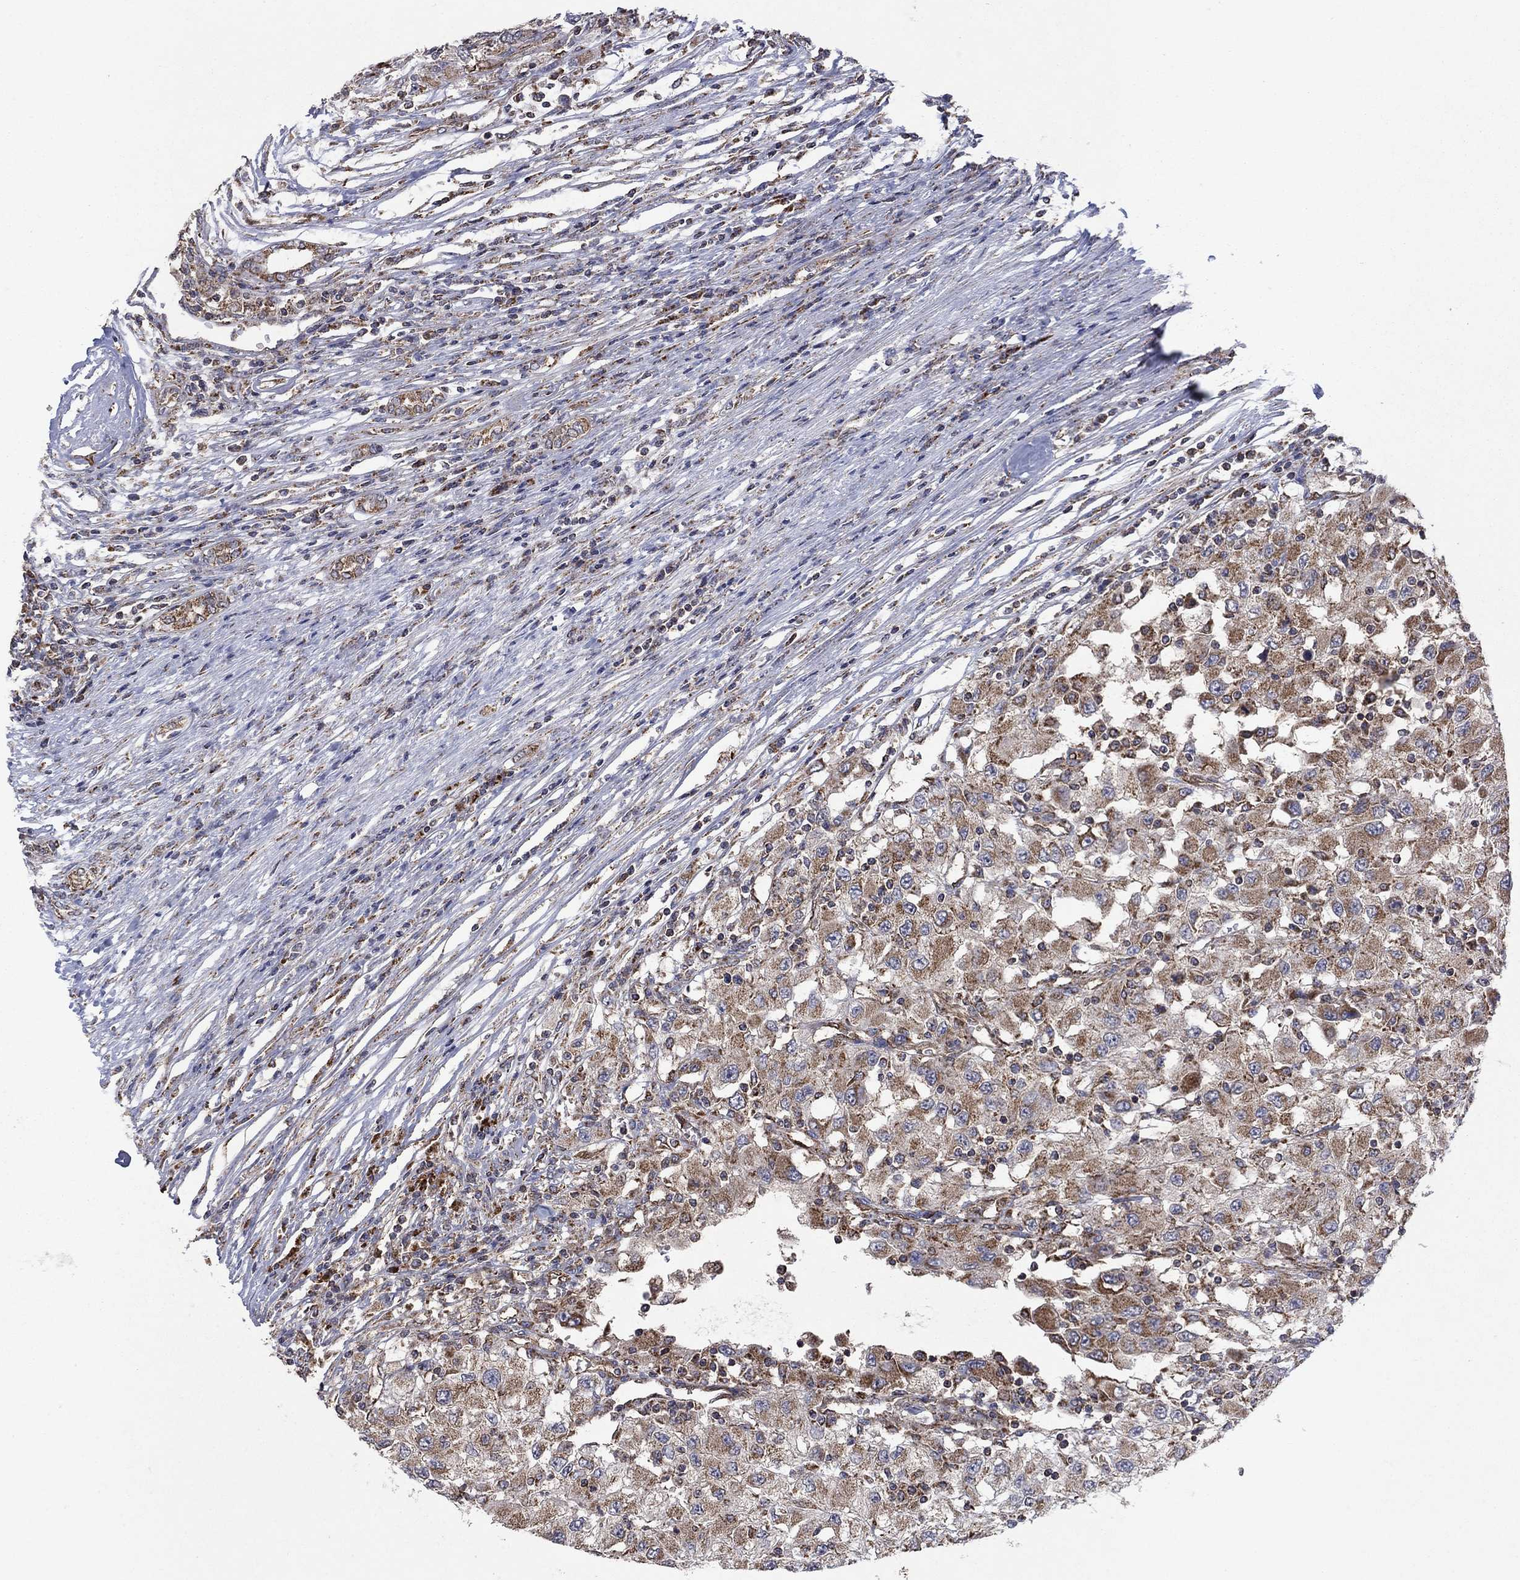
{"staining": {"intensity": "moderate", "quantity": ">75%", "location": "cytoplasmic/membranous"}, "tissue": "renal cancer", "cell_type": "Tumor cells", "image_type": "cancer", "snomed": [{"axis": "morphology", "description": "Adenocarcinoma, NOS"}, {"axis": "topography", "description": "Kidney"}], "caption": "A micrograph of human renal cancer stained for a protein demonstrates moderate cytoplasmic/membranous brown staining in tumor cells. The protein is shown in brown color, while the nuclei are stained blue.", "gene": "DPH1", "patient": {"sex": "female", "age": 67}}